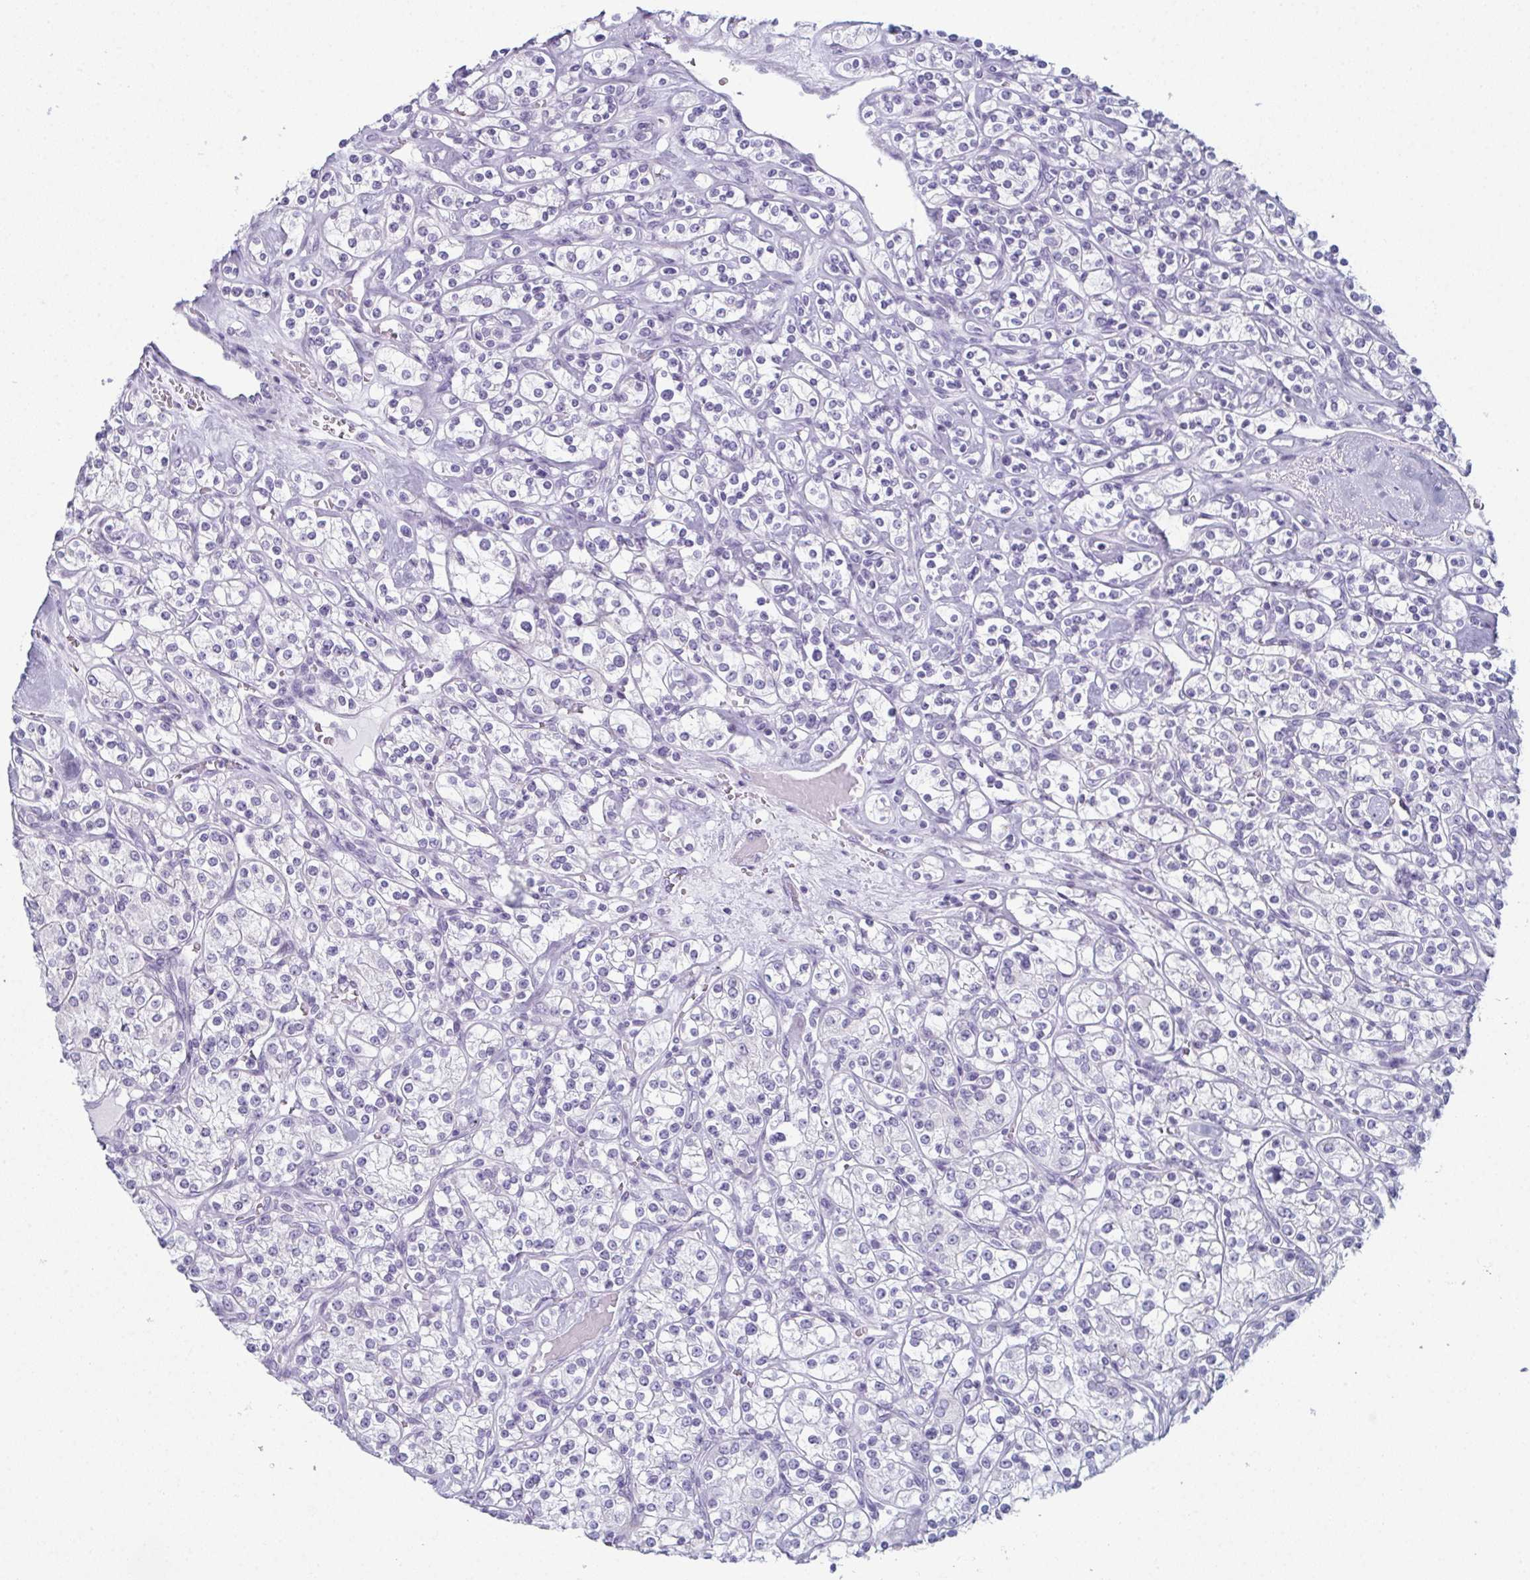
{"staining": {"intensity": "negative", "quantity": "none", "location": "none"}, "tissue": "renal cancer", "cell_type": "Tumor cells", "image_type": "cancer", "snomed": [{"axis": "morphology", "description": "Adenocarcinoma, NOS"}, {"axis": "topography", "description": "Kidney"}], "caption": "The image reveals no staining of tumor cells in adenocarcinoma (renal). (Brightfield microscopy of DAB (3,3'-diaminobenzidine) immunohistochemistry (IHC) at high magnification).", "gene": "ENKUR", "patient": {"sex": "male", "age": 77}}